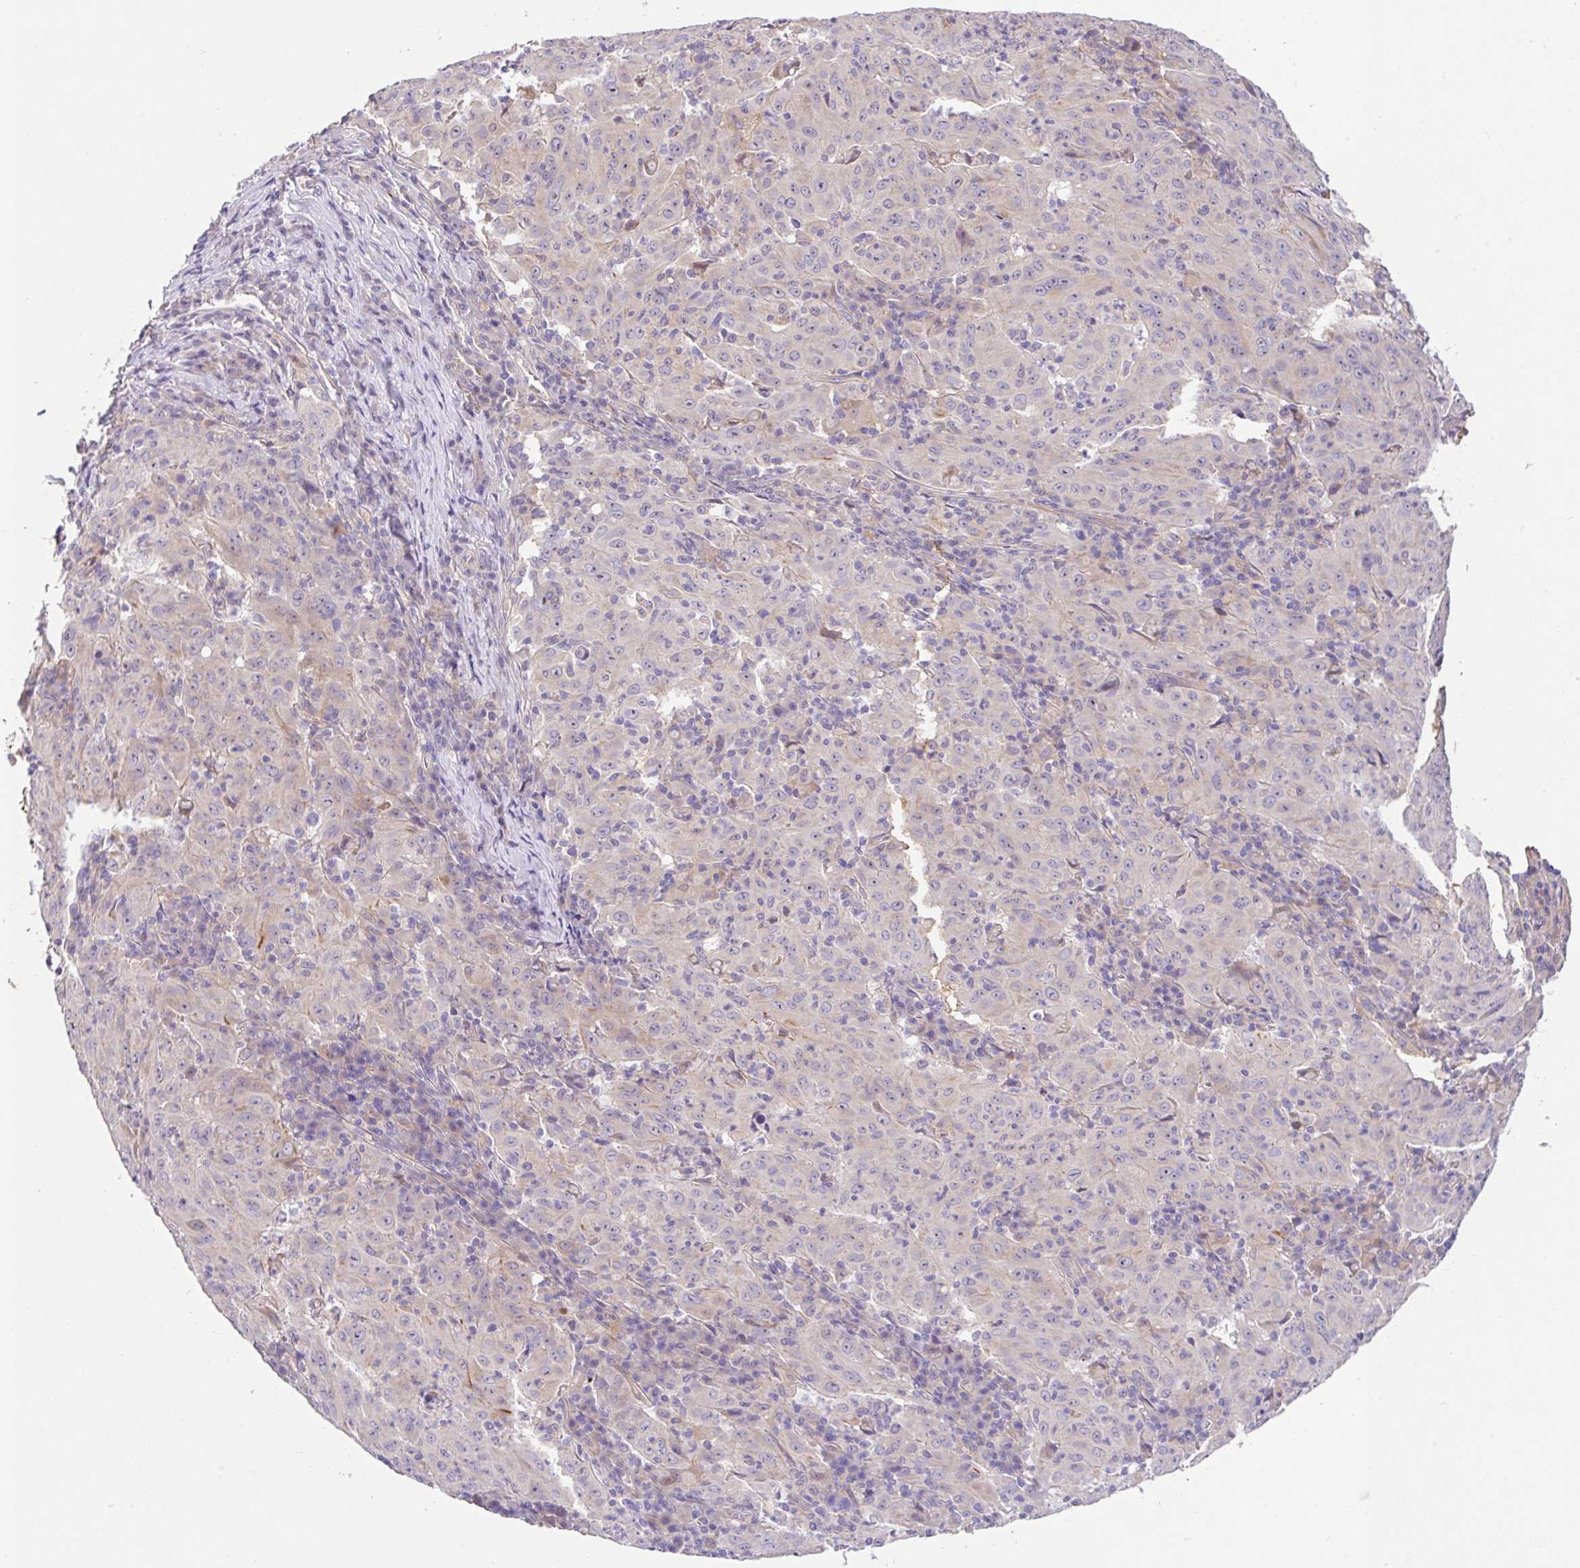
{"staining": {"intensity": "moderate", "quantity": "<25%", "location": "cytoplasmic/membranous"}, "tissue": "pancreatic cancer", "cell_type": "Tumor cells", "image_type": "cancer", "snomed": [{"axis": "morphology", "description": "Adenocarcinoma, NOS"}, {"axis": "topography", "description": "Pancreas"}], "caption": "Pancreatic cancer was stained to show a protein in brown. There is low levels of moderate cytoplasmic/membranous expression in about <25% of tumor cells.", "gene": "EPN3", "patient": {"sex": "male", "age": 63}}